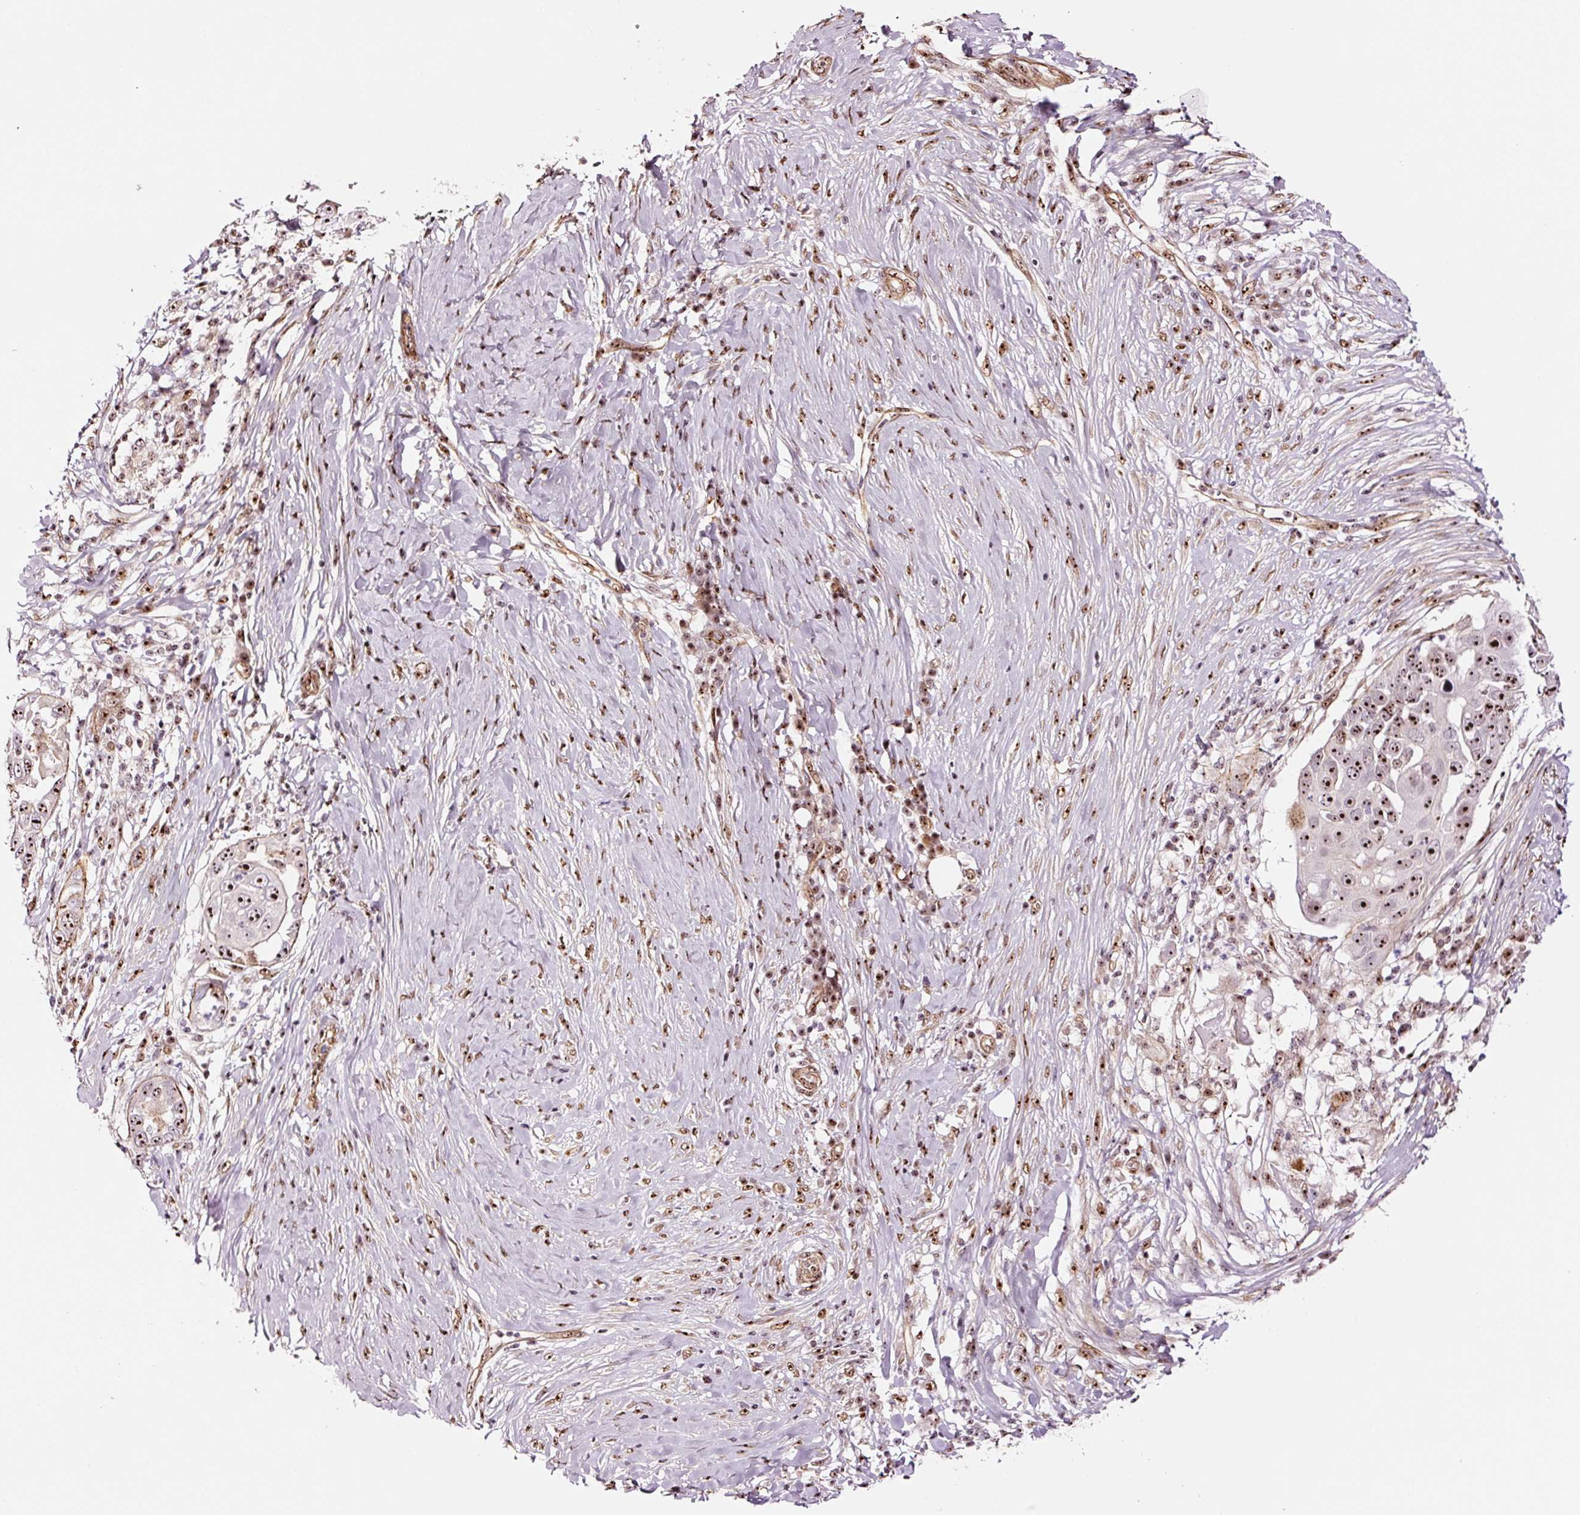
{"staining": {"intensity": "strong", "quantity": ">75%", "location": "nuclear"}, "tissue": "skin cancer", "cell_type": "Tumor cells", "image_type": "cancer", "snomed": [{"axis": "morphology", "description": "Squamous cell carcinoma, NOS"}, {"axis": "topography", "description": "Skin"}], "caption": "IHC histopathology image of skin squamous cell carcinoma stained for a protein (brown), which exhibits high levels of strong nuclear expression in approximately >75% of tumor cells.", "gene": "GNL3", "patient": {"sex": "female", "age": 44}}